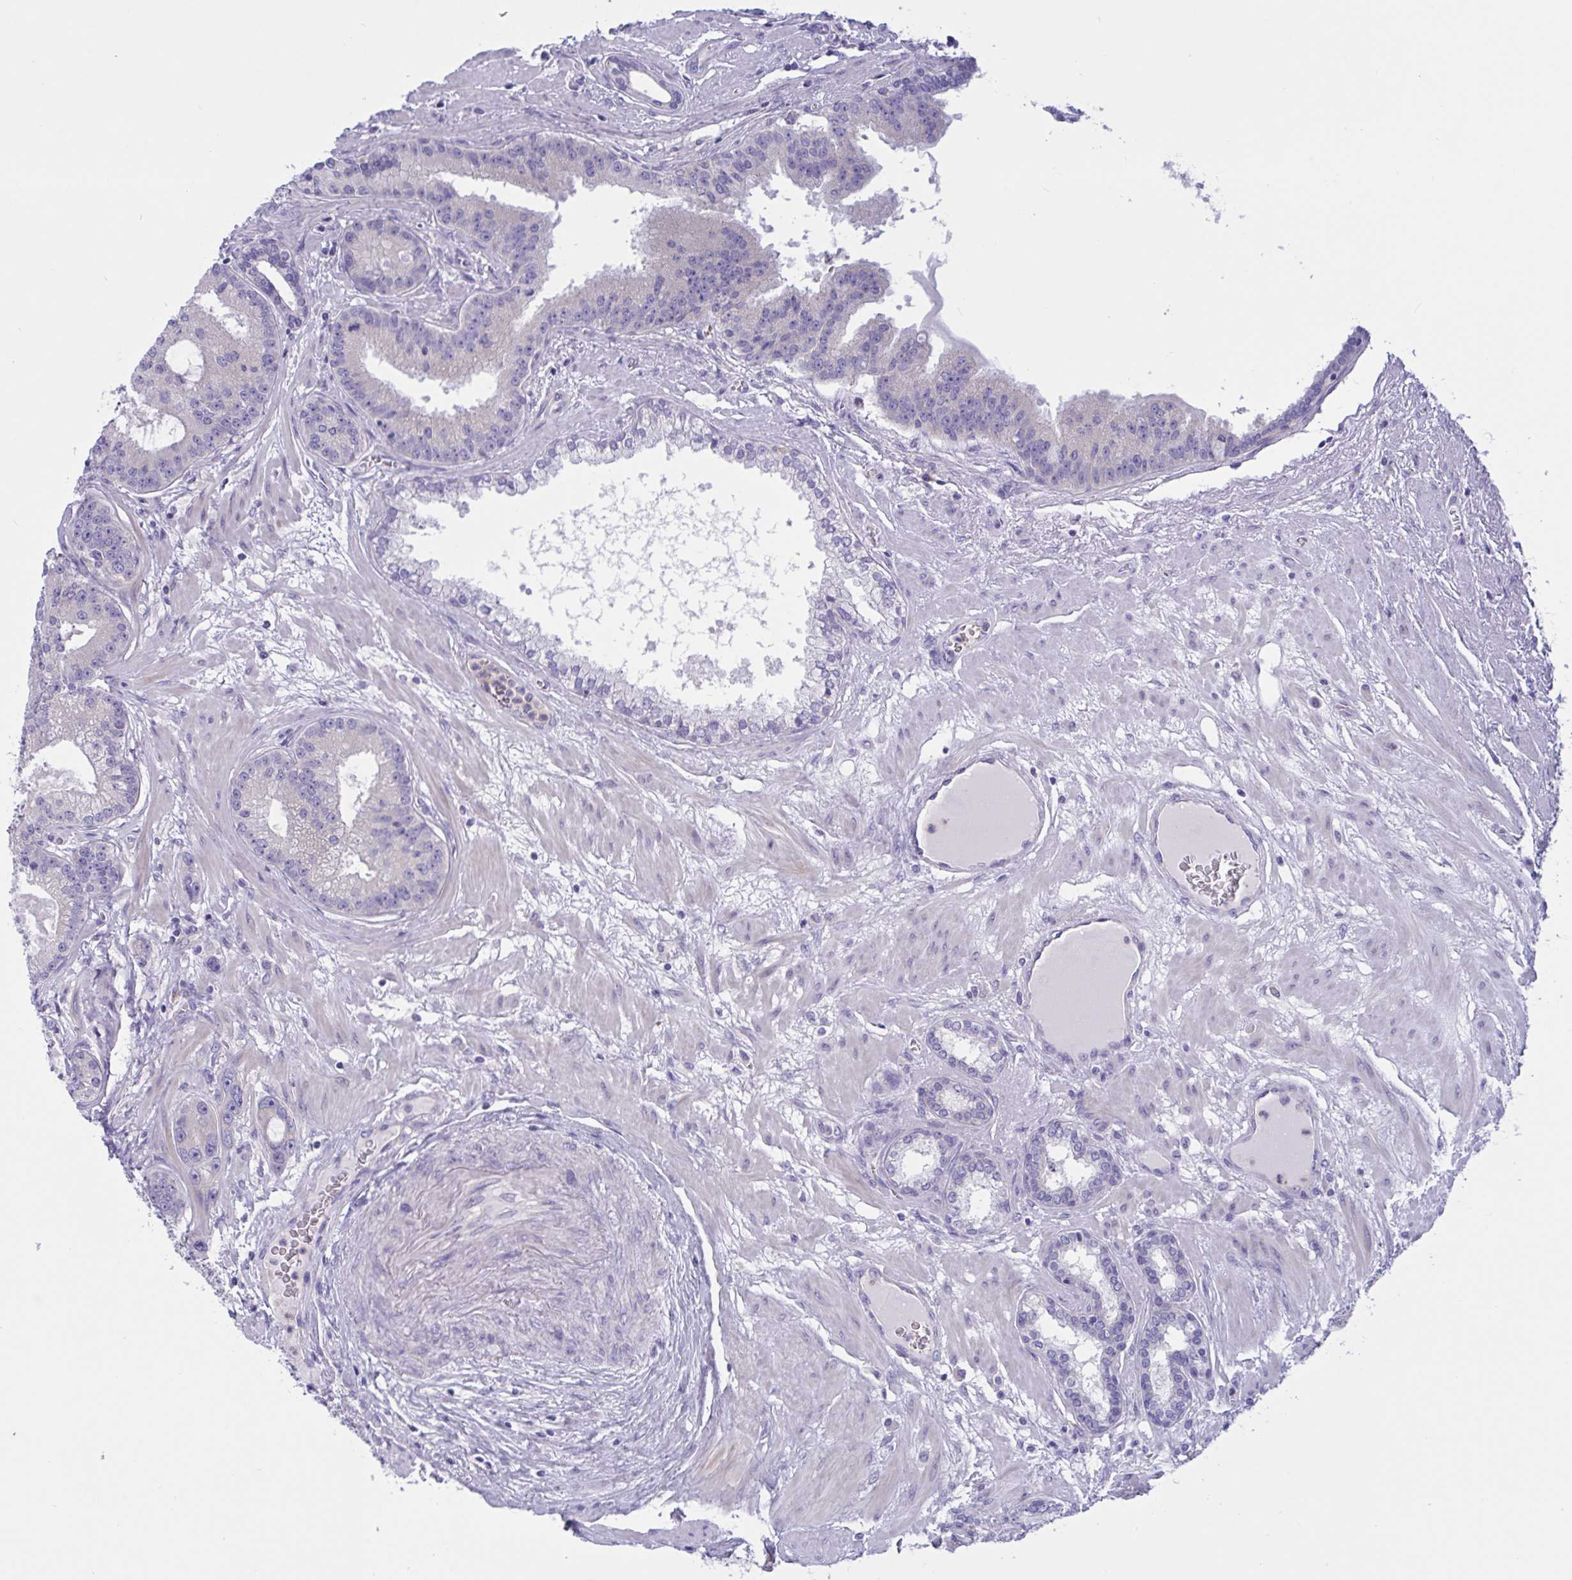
{"staining": {"intensity": "negative", "quantity": "none", "location": "none"}, "tissue": "prostate cancer", "cell_type": "Tumor cells", "image_type": "cancer", "snomed": [{"axis": "morphology", "description": "Adenocarcinoma, High grade"}, {"axis": "topography", "description": "Prostate"}], "caption": "High magnification brightfield microscopy of prostate cancer stained with DAB (brown) and counterstained with hematoxylin (blue): tumor cells show no significant expression.", "gene": "OXLD1", "patient": {"sex": "male", "age": 65}}